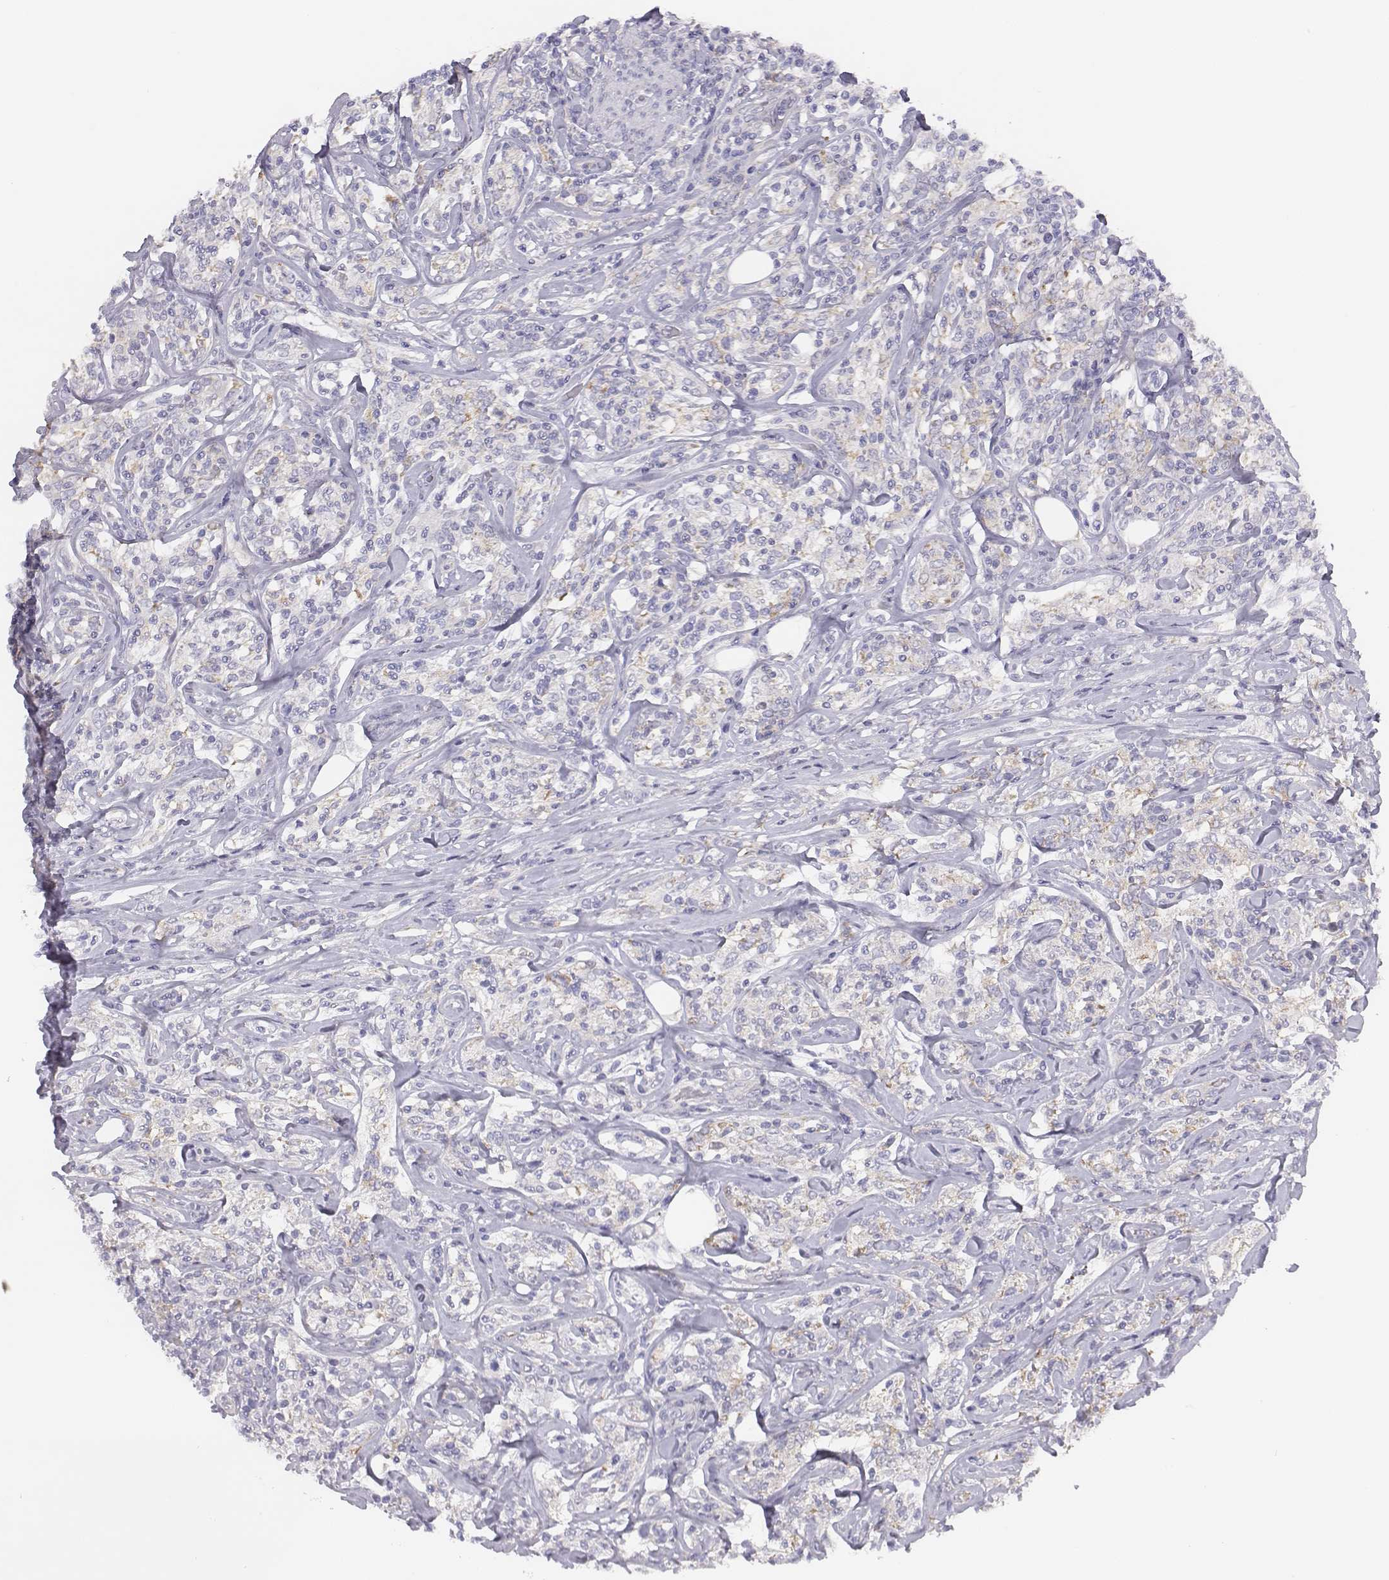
{"staining": {"intensity": "negative", "quantity": "none", "location": "none"}, "tissue": "lymphoma", "cell_type": "Tumor cells", "image_type": "cancer", "snomed": [{"axis": "morphology", "description": "Malignant lymphoma, non-Hodgkin's type, High grade"}, {"axis": "topography", "description": "Lymph node"}], "caption": "High magnification brightfield microscopy of lymphoma stained with DAB (brown) and counterstained with hematoxylin (blue): tumor cells show no significant expression.", "gene": "CHST14", "patient": {"sex": "female", "age": 84}}